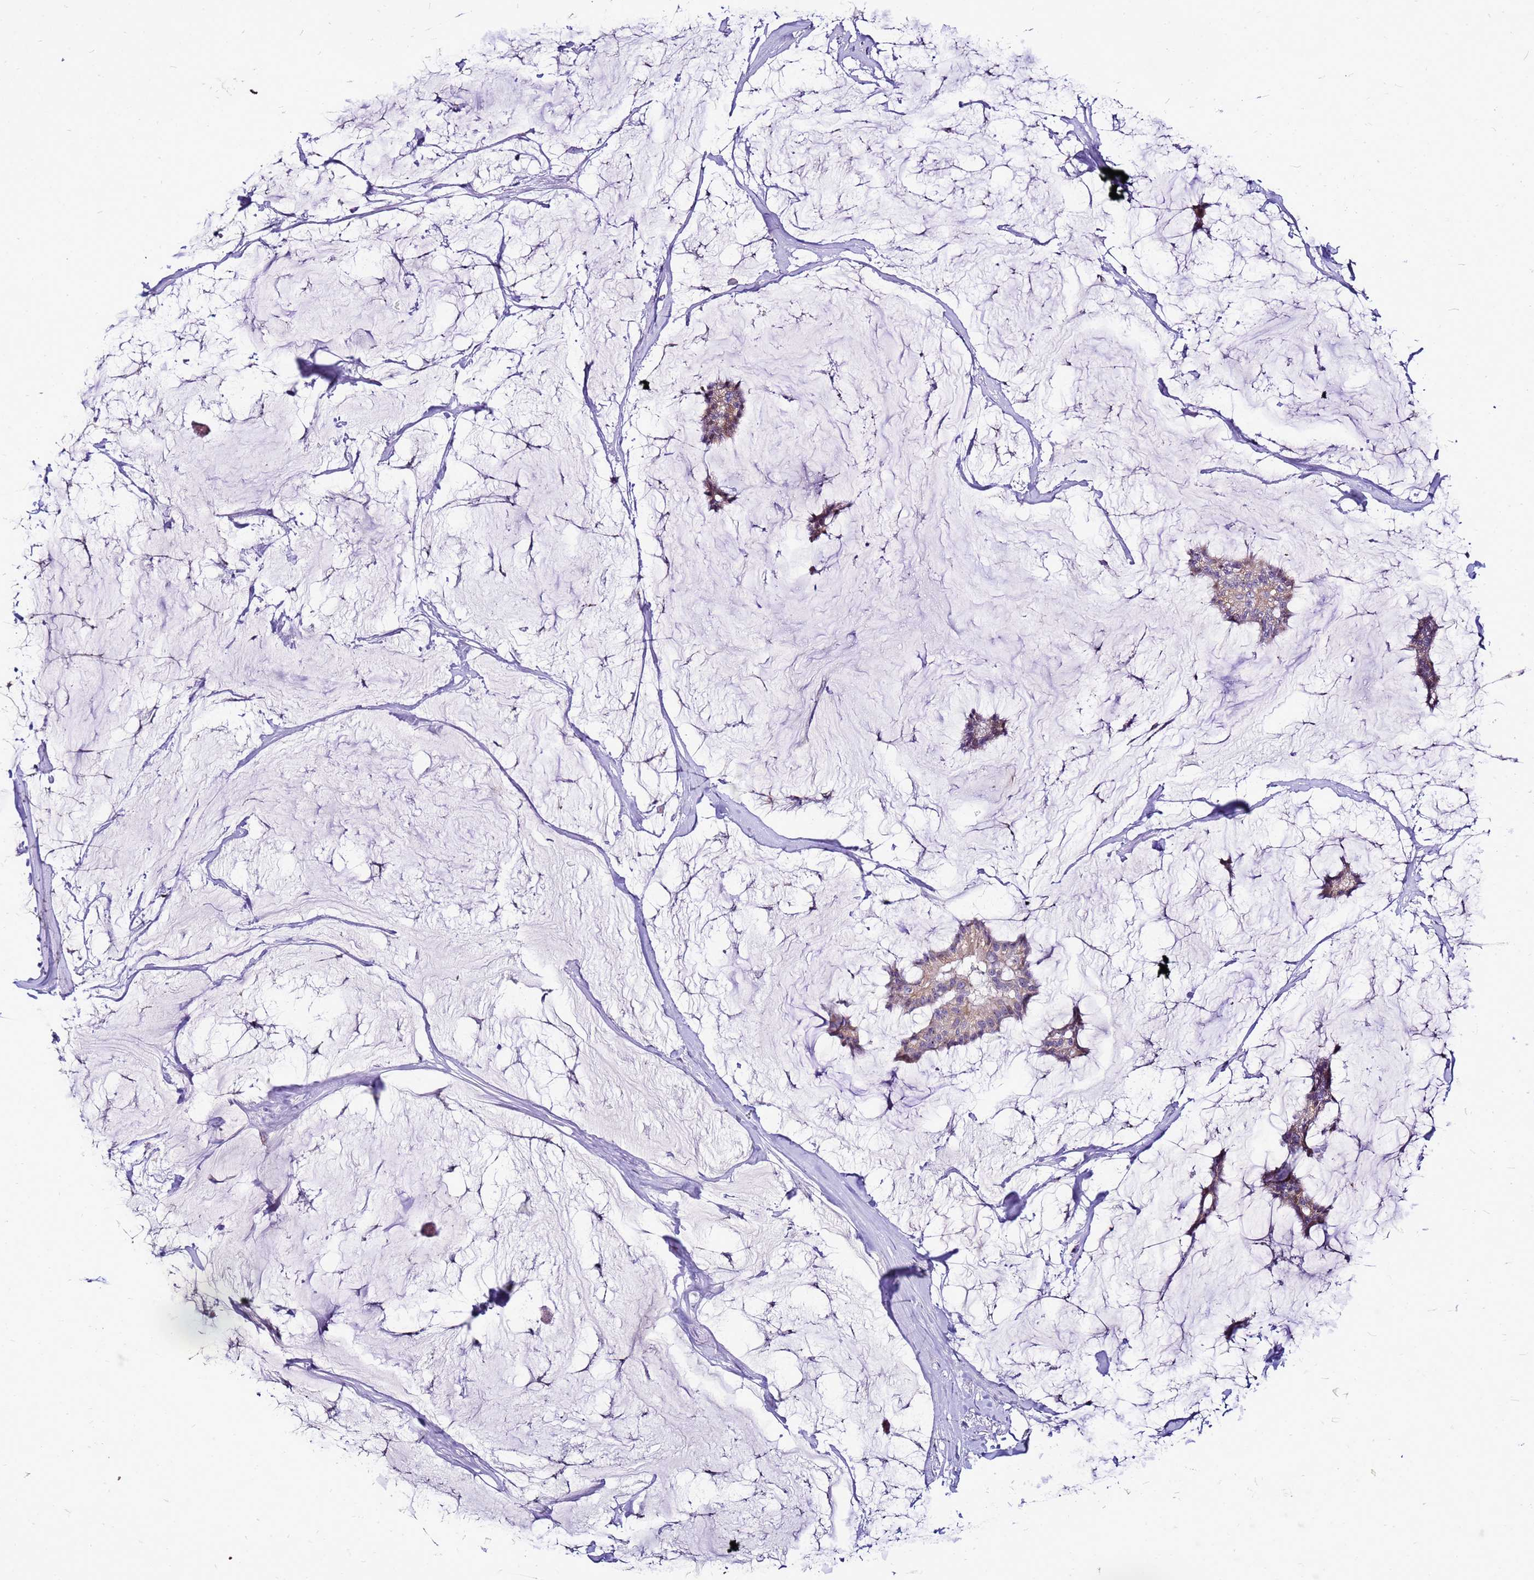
{"staining": {"intensity": "moderate", "quantity": ">75%", "location": "cytoplasmic/membranous"}, "tissue": "breast cancer", "cell_type": "Tumor cells", "image_type": "cancer", "snomed": [{"axis": "morphology", "description": "Duct carcinoma"}, {"axis": "topography", "description": "Breast"}], "caption": "High-magnification brightfield microscopy of breast cancer (infiltrating ductal carcinoma) stained with DAB (3,3'-diaminobenzidine) (brown) and counterstained with hematoxylin (blue). tumor cells exhibit moderate cytoplasmic/membranous expression is appreciated in about>75% of cells.", "gene": "VPS4B", "patient": {"sex": "female", "age": 93}}